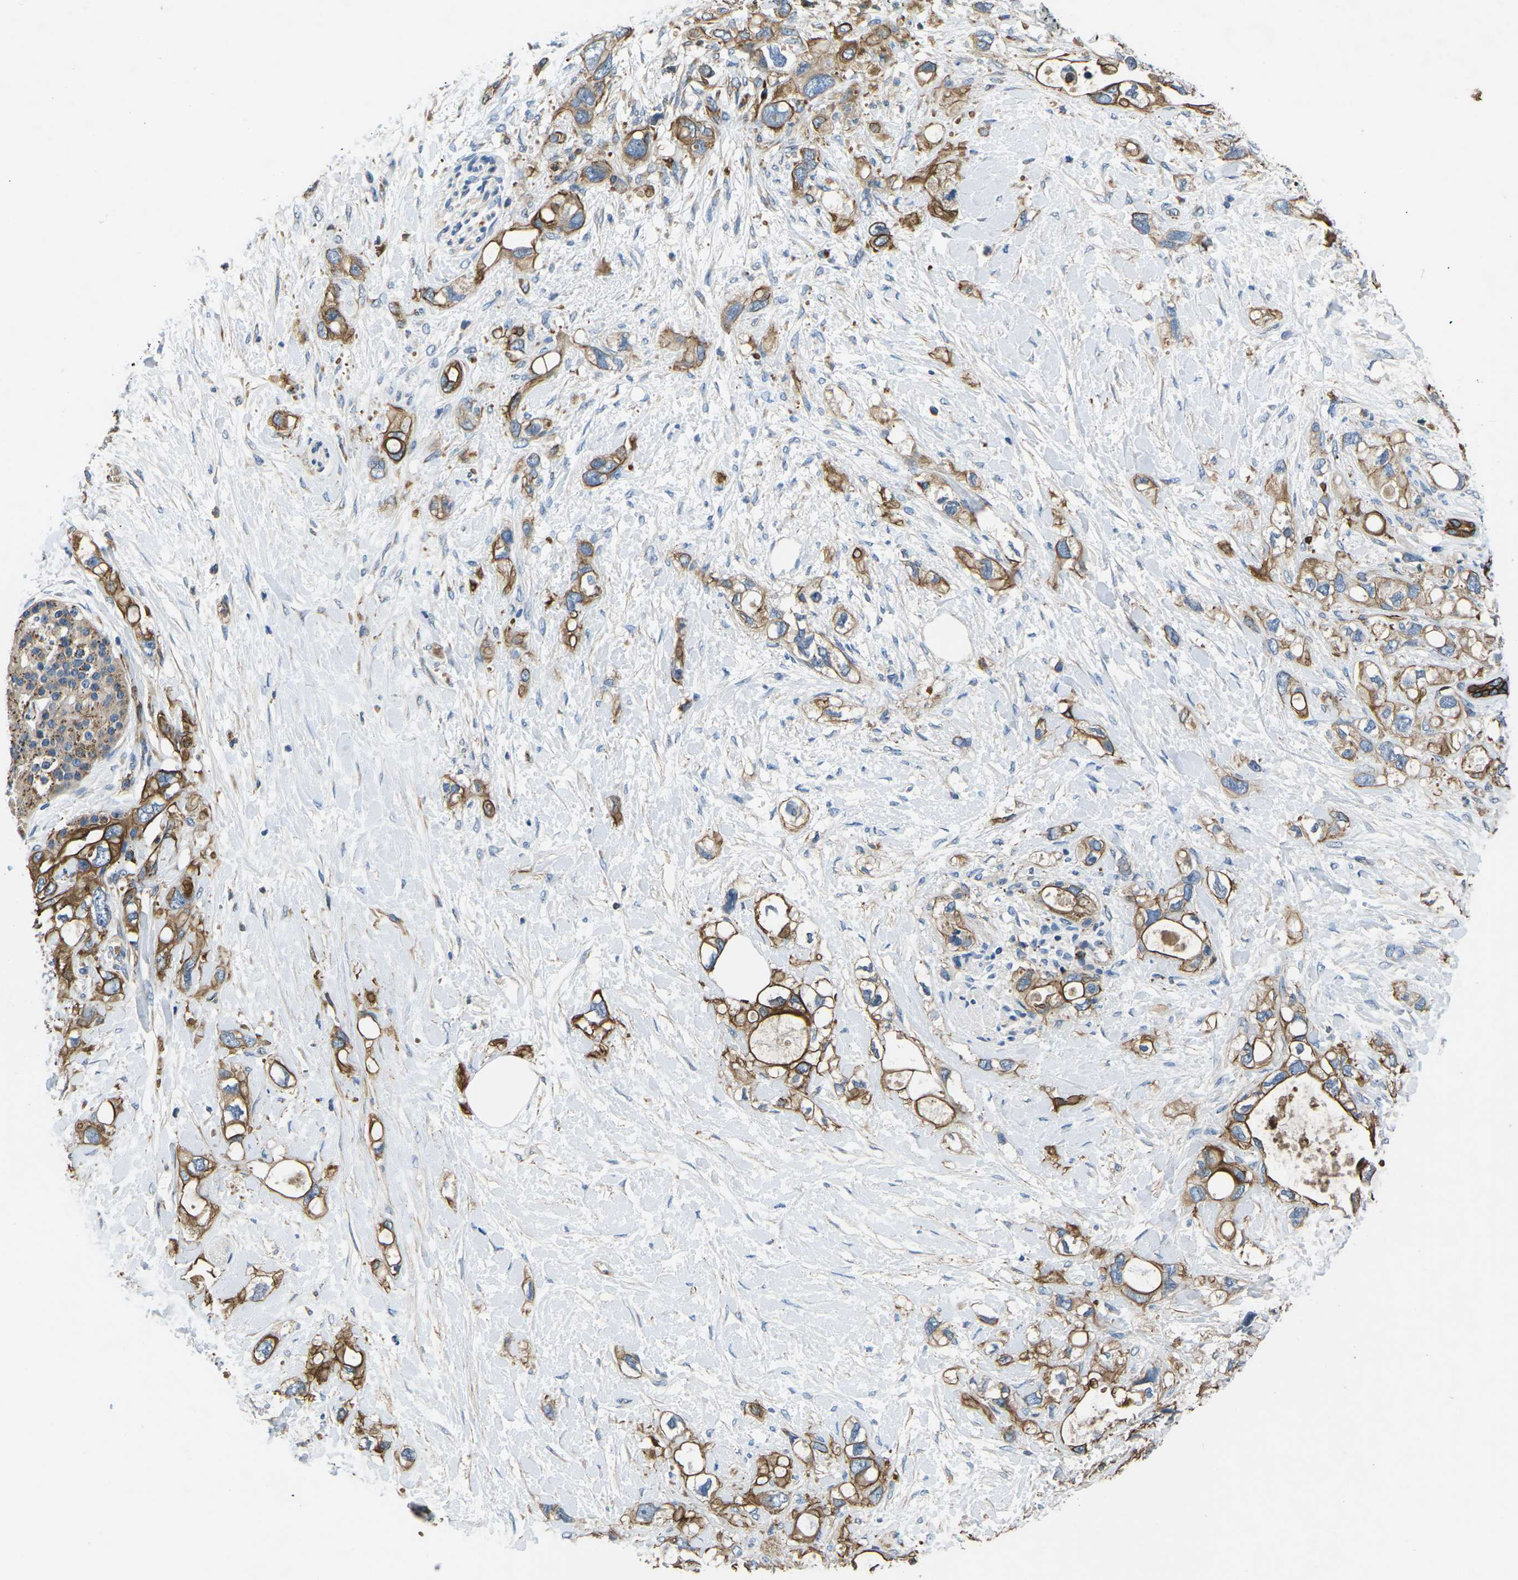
{"staining": {"intensity": "moderate", "quantity": ">75%", "location": "cytoplasmic/membranous"}, "tissue": "pancreatic cancer", "cell_type": "Tumor cells", "image_type": "cancer", "snomed": [{"axis": "morphology", "description": "Adenocarcinoma, NOS"}, {"axis": "topography", "description": "Pancreas"}], "caption": "DAB (3,3'-diaminobenzidine) immunohistochemical staining of human pancreatic cancer demonstrates moderate cytoplasmic/membranous protein positivity in about >75% of tumor cells.", "gene": "KCNJ15", "patient": {"sex": "female", "age": 56}}